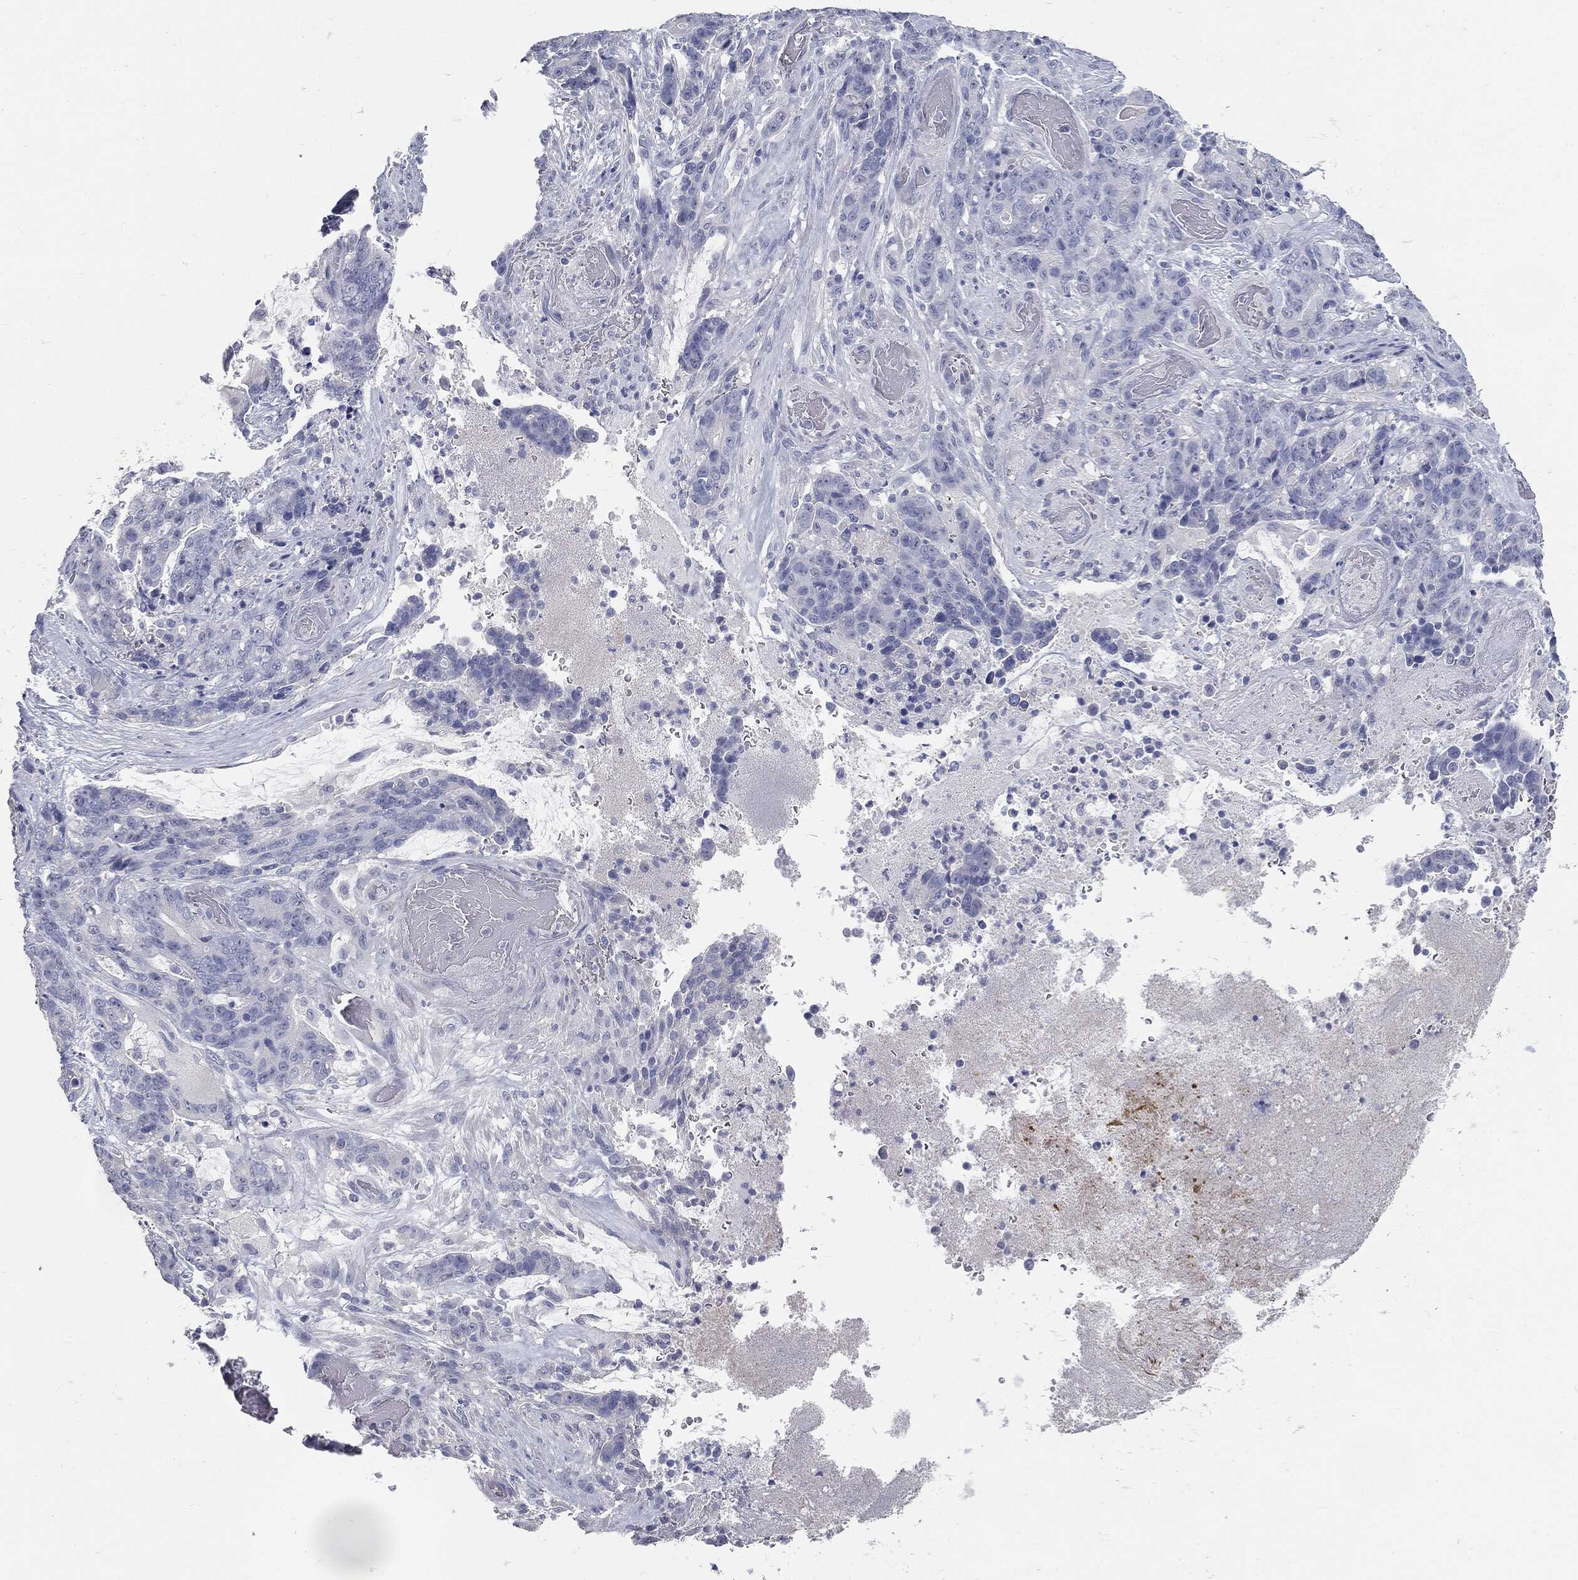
{"staining": {"intensity": "negative", "quantity": "none", "location": "none"}, "tissue": "stomach cancer", "cell_type": "Tumor cells", "image_type": "cancer", "snomed": [{"axis": "morphology", "description": "Normal tissue, NOS"}, {"axis": "morphology", "description": "Adenocarcinoma, NOS"}, {"axis": "topography", "description": "Stomach"}], "caption": "There is no significant expression in tumor cells of stomach cancer (adenocarcinoma).", "gene": "CUZD1", "patient": {"sex": "female", "age": 64}}